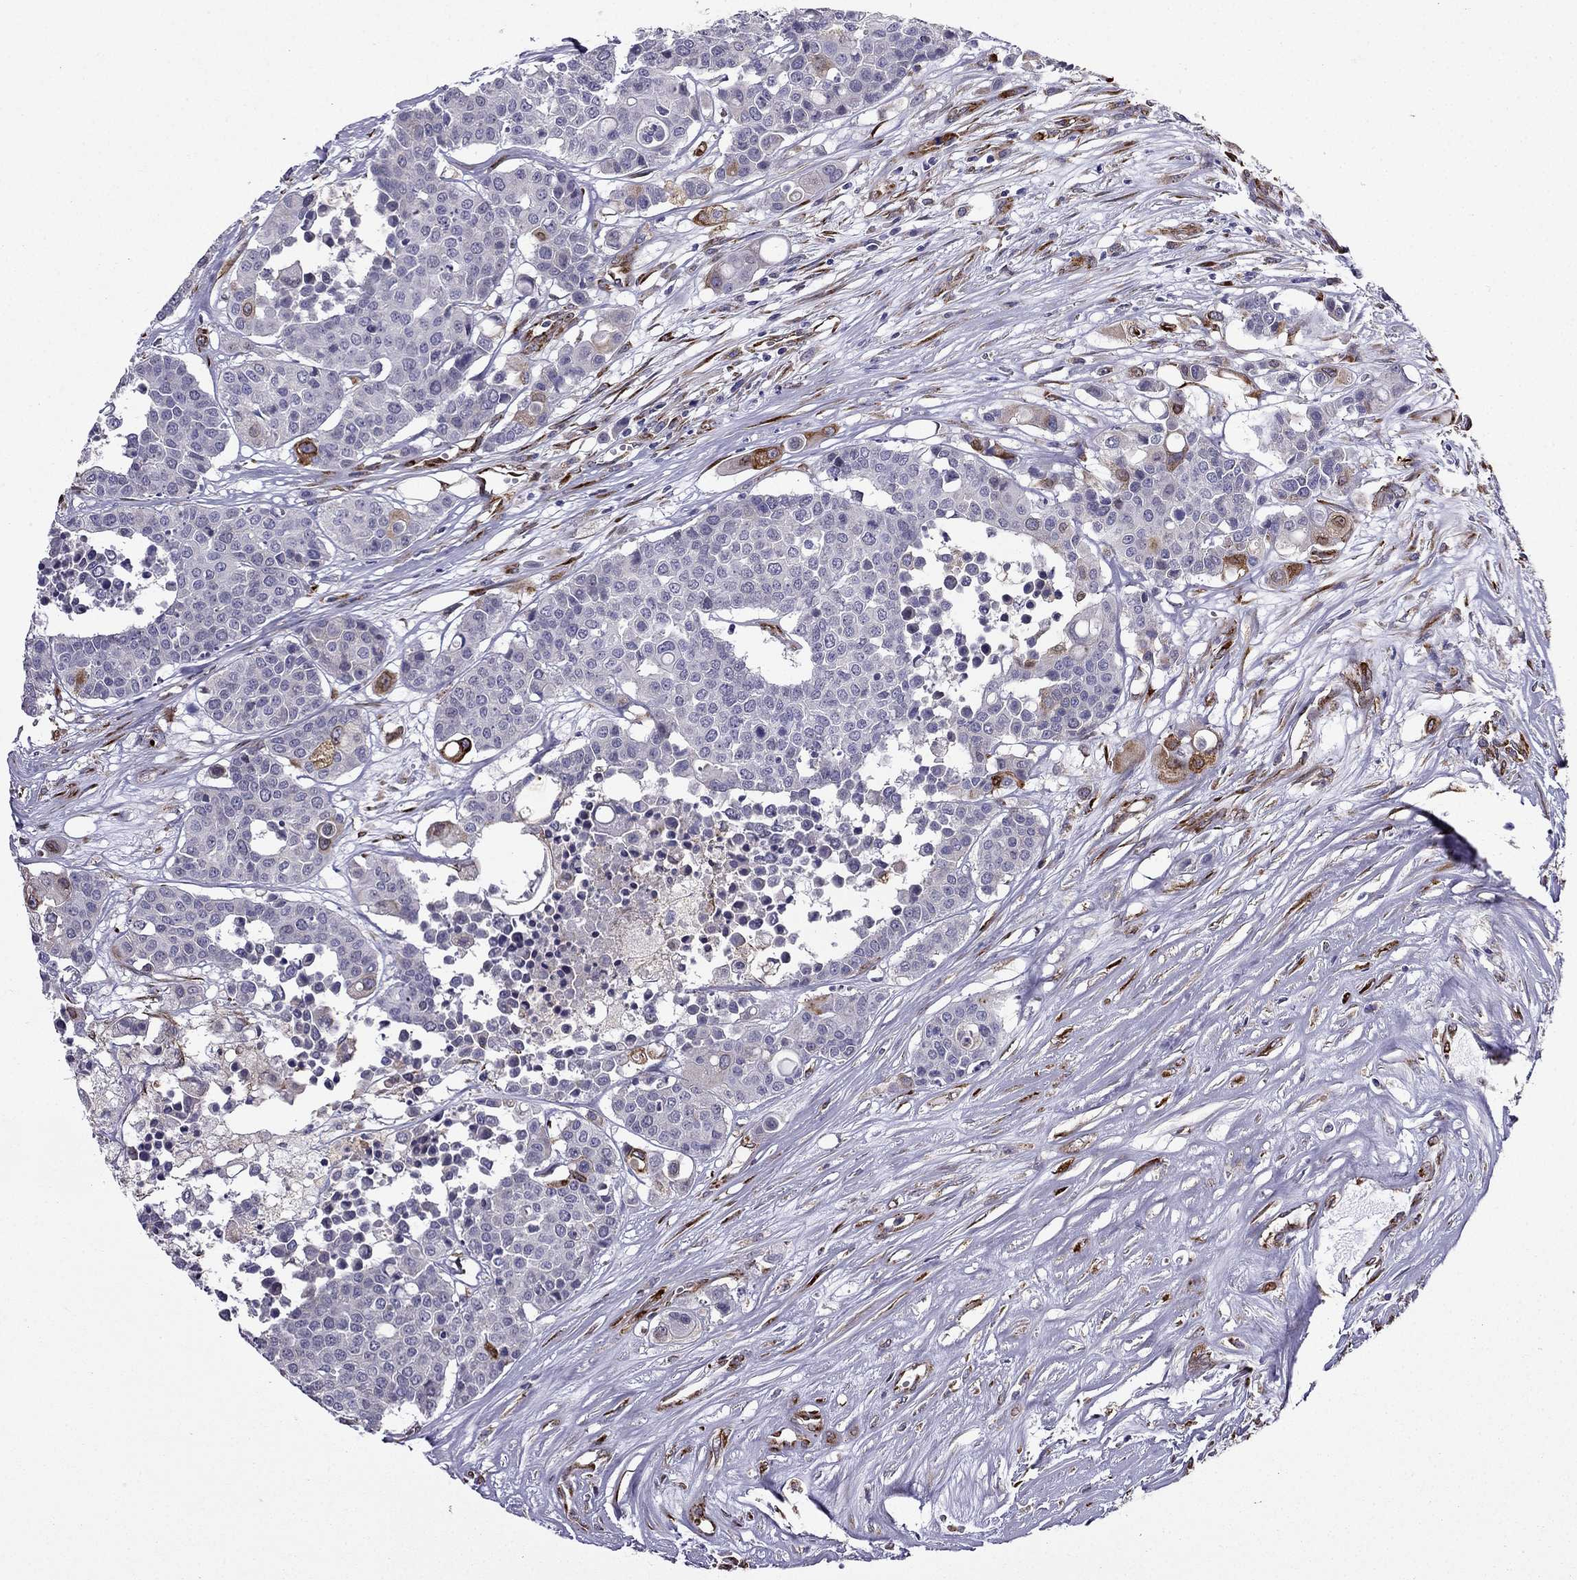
{"staining": {"intensity": "negative", "quantity": "none", "location": "none"}, "tissue": "carcinoid", "cell_type": "Tumor cells", "image_type": "cancer", "snomed": [{"axis": "morphology", "description": "Carcinoid, malignant, NOS"}, {"axis": "topography", "description": "Colon"}], "caption": "Immunohistochemical staining of carcinoid demonstrates no significant positivity in tumor cells.", "gene": "IKBIP", "patient": {"sex": "male", "age": 81}}